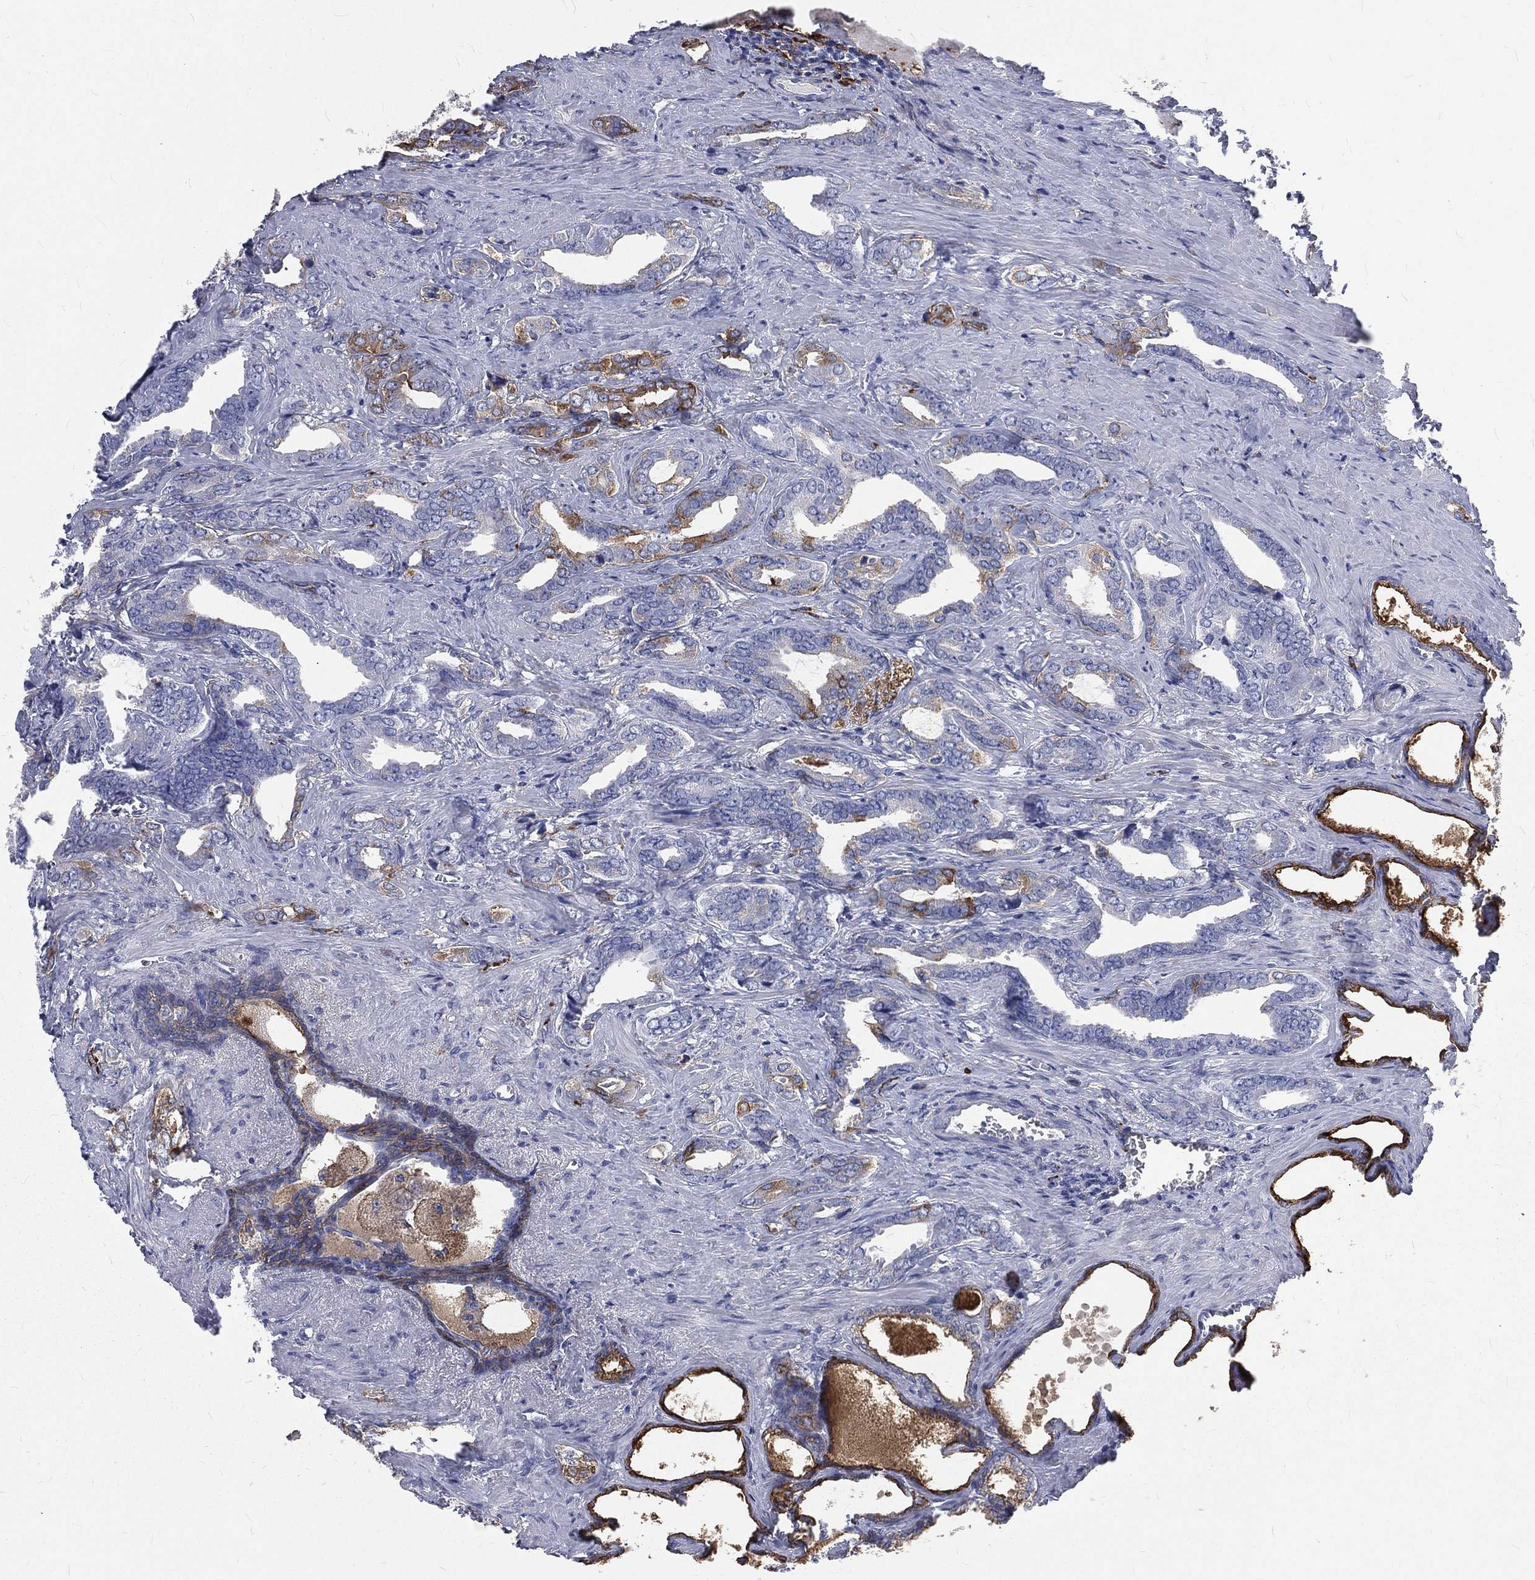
{"staining": {"intensity": "negative", "quantity": "none", "location": "none"}, "tissue": "prostate cancer", "cell_type": "Tumor cells", "image_type": "cancer", "snomed": [{"axis": "morphology", "description": "Adenocarcinoma, NOS"}, {"axis": "topography", "description": "Prostate"}], "caption": "The IHC photomicrograph has no significant positivity in tumor cells of prostate cancer (adenocarcinoma) tissue.", "gene": "BASP1", "patient": {"sex": "male", "age": 66}}